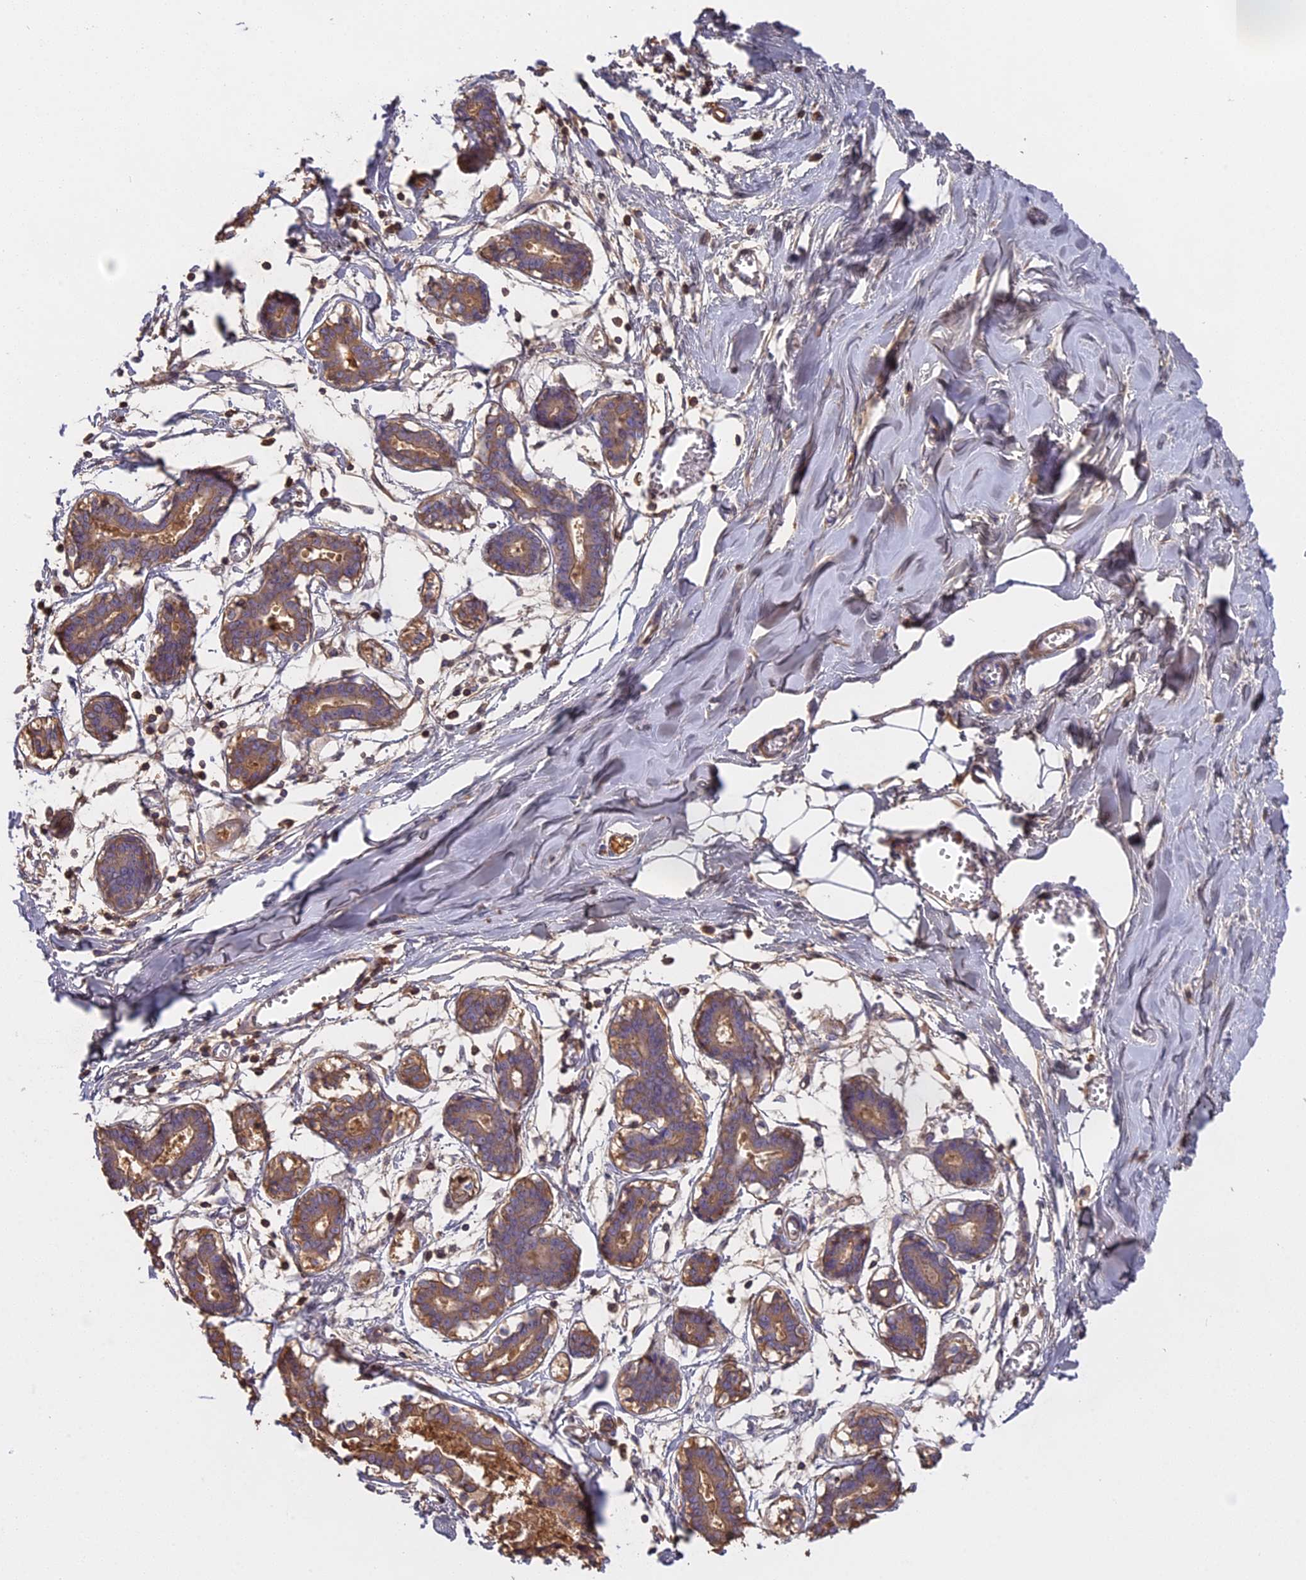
{"staining": {"intensity": "negative", "quantity": "none", "location": "none"}, "tissue": "breast", "cell_type": "Adipocytes", "image_type": "normal", "snomed": [{"axis": "morphology", "description": "Normal tissue, NOS"}, {"axis": "topography", "description": "Breast"}], "caption": "Immunohistochemical staining of normal human breast demonstrates no significant positivity in adipocytes.", "gene": "CFAP119", "patient": {"sex": "female", "age": 27}}